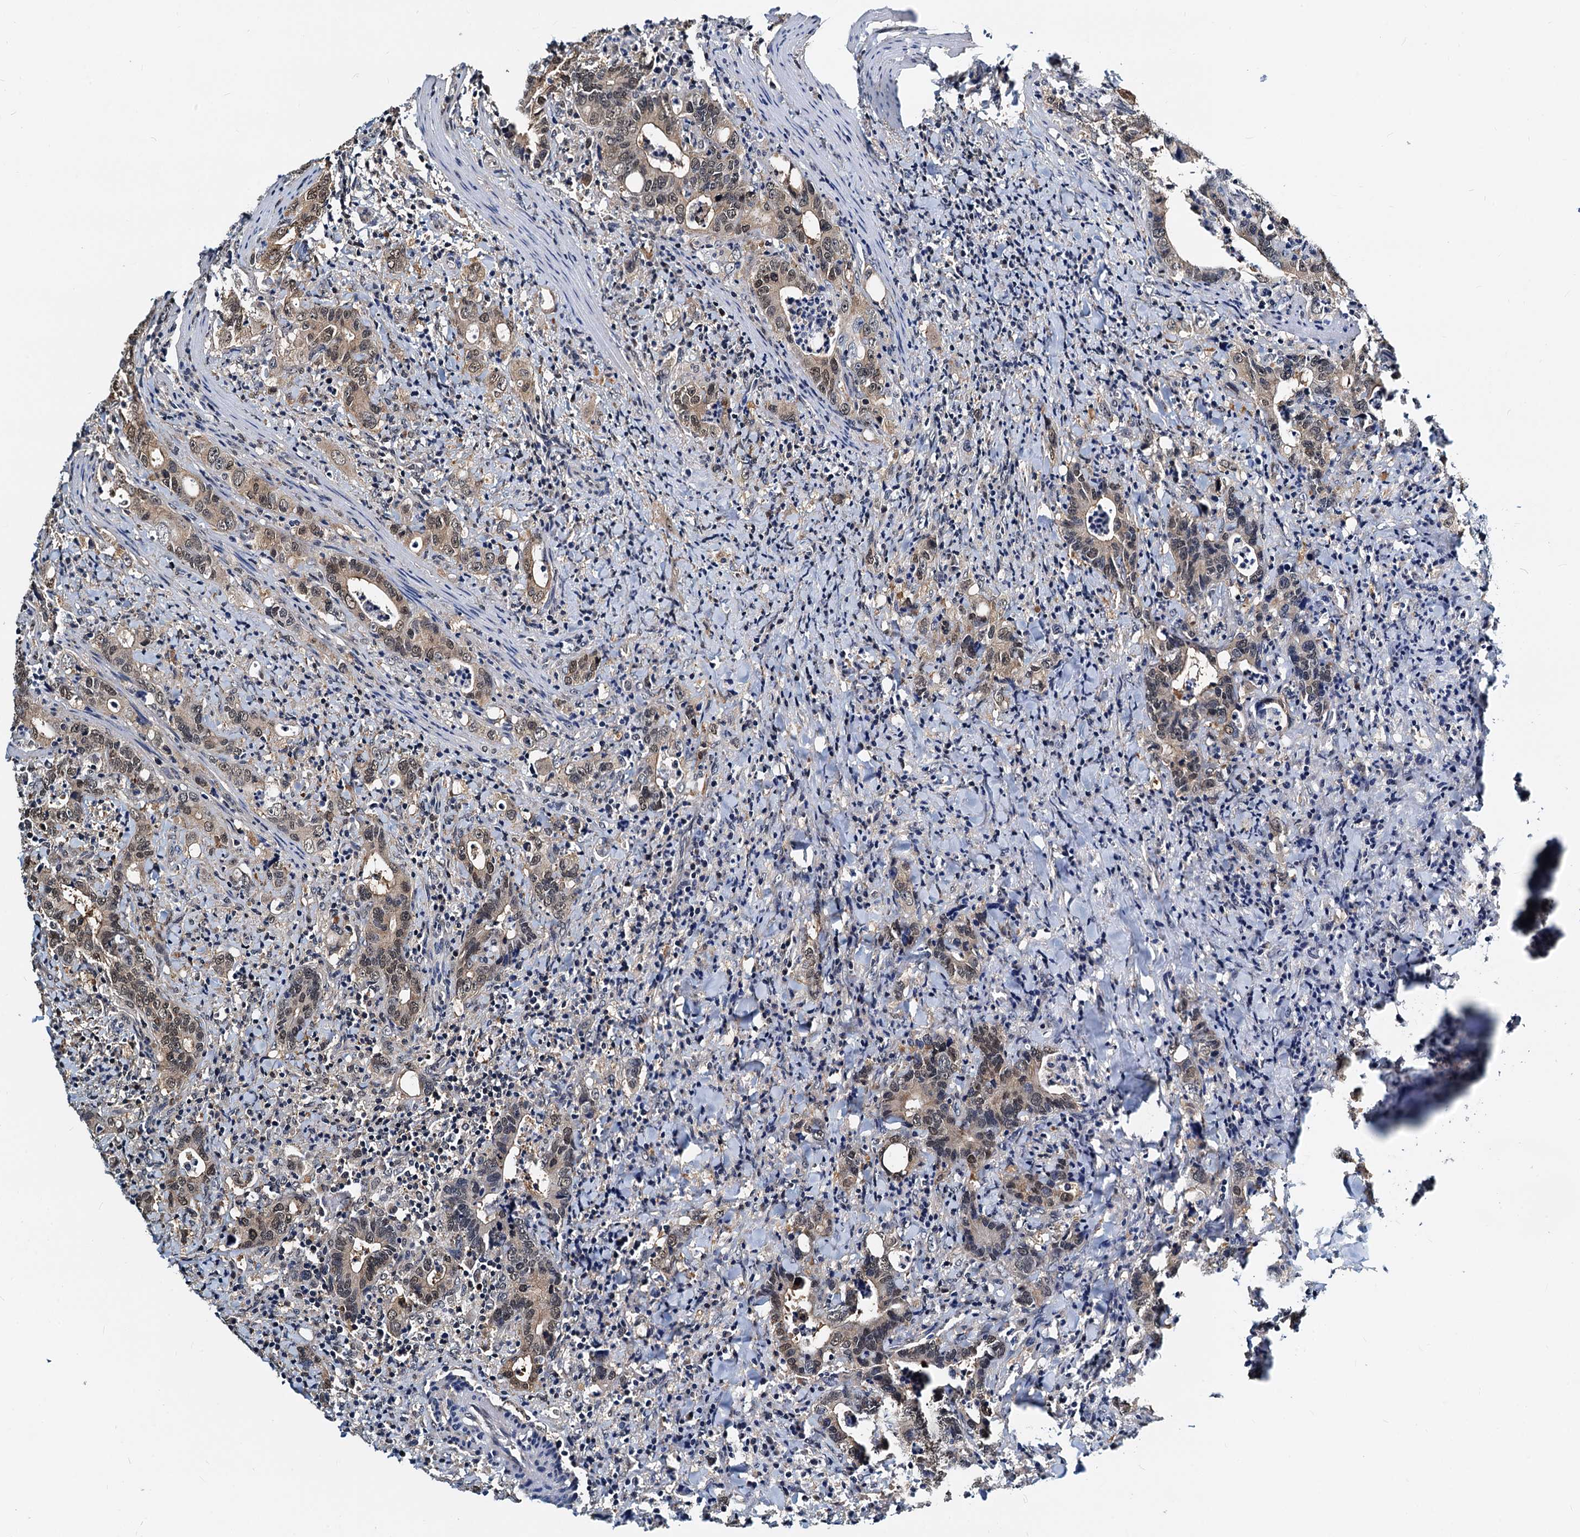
{"staining": {"intensity": "weak", "quantity": "25%-75%", "location": "nuclear"}, "tissue": "colorectal cancer", "cell_type": "Tumor cells", "image_type": "cancer", "snomed": [{"axis": "morphology", "description": "Adenocarcinoma, NOS"}, {"axis": "topography", "description": "Colon"}], "caption": "Colorectal cancer (adenocarcinoma) was stained to show a protein in brown. There is low levels of weak nuclear expression in about 25%-75% of tumor cells.", "gene": "PTGES3", "patient": {"sex": "female", "age": 75}}